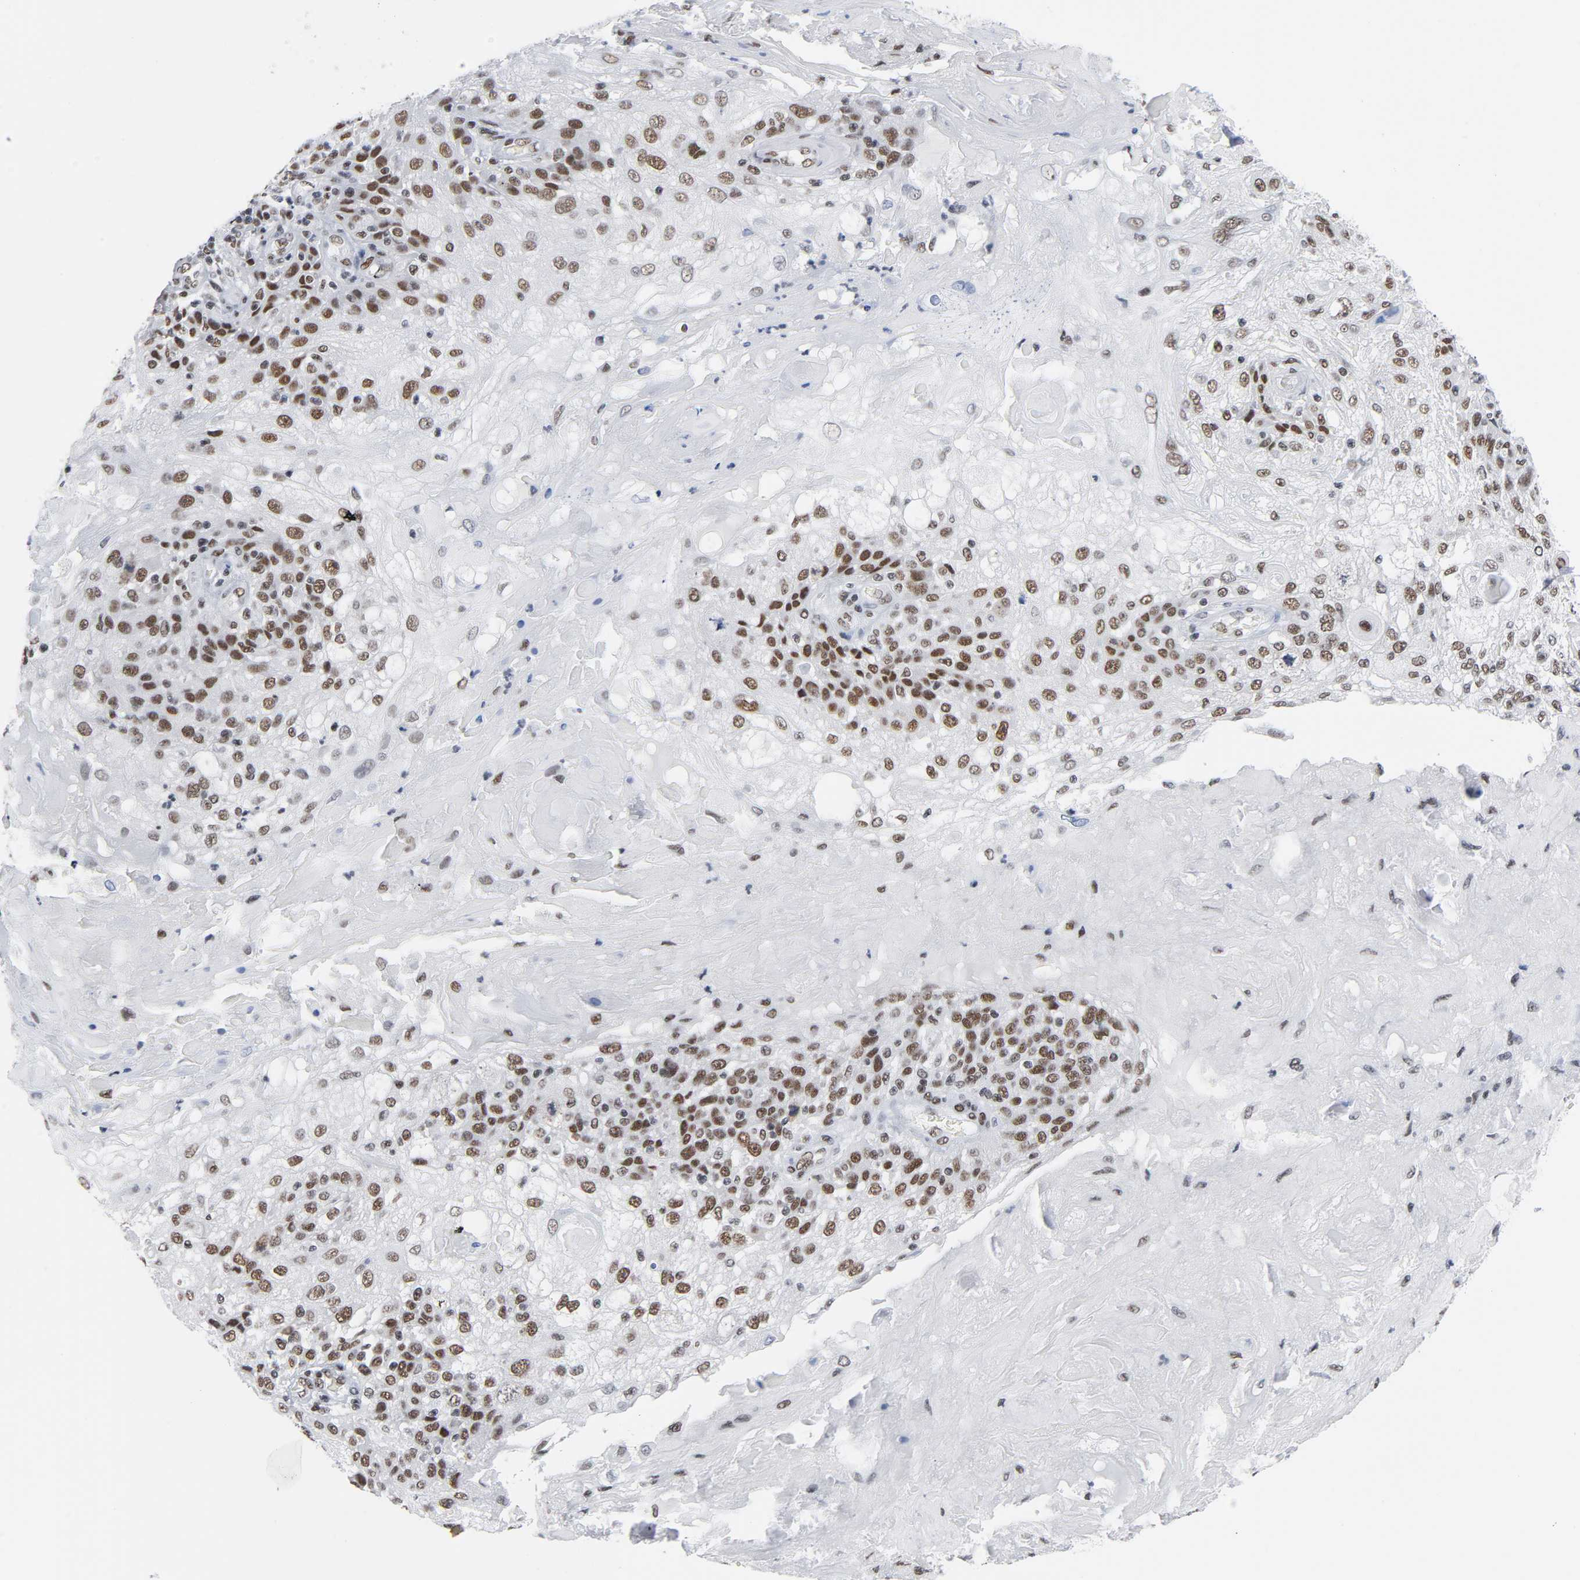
{"staining": {"intensity": "moderate", "quantity": ">75%", "location": "cytoplasmic/membranous,nuclear"}, "tissue": "skin cancer", "cell_type": "Tumor cells", "image_type": "cancer", "snomed": [{"axis": "morphology", "description": "Normal tissue, NOS"}, {"axis": "morphology", "description": "Squamous cell carcinoma, NOS"}, {"axis": "topography", "description": "Skin"}], "caption": "High-power microscopy captured an IHC micrograph of skin squamous cell carcinoma, revealing moderate cytoplasmic/membranous and nuclear staining in about >75% of tumor cells.", "gene": "CSTF2", "patient": {"sex": "female", "age": 83}}